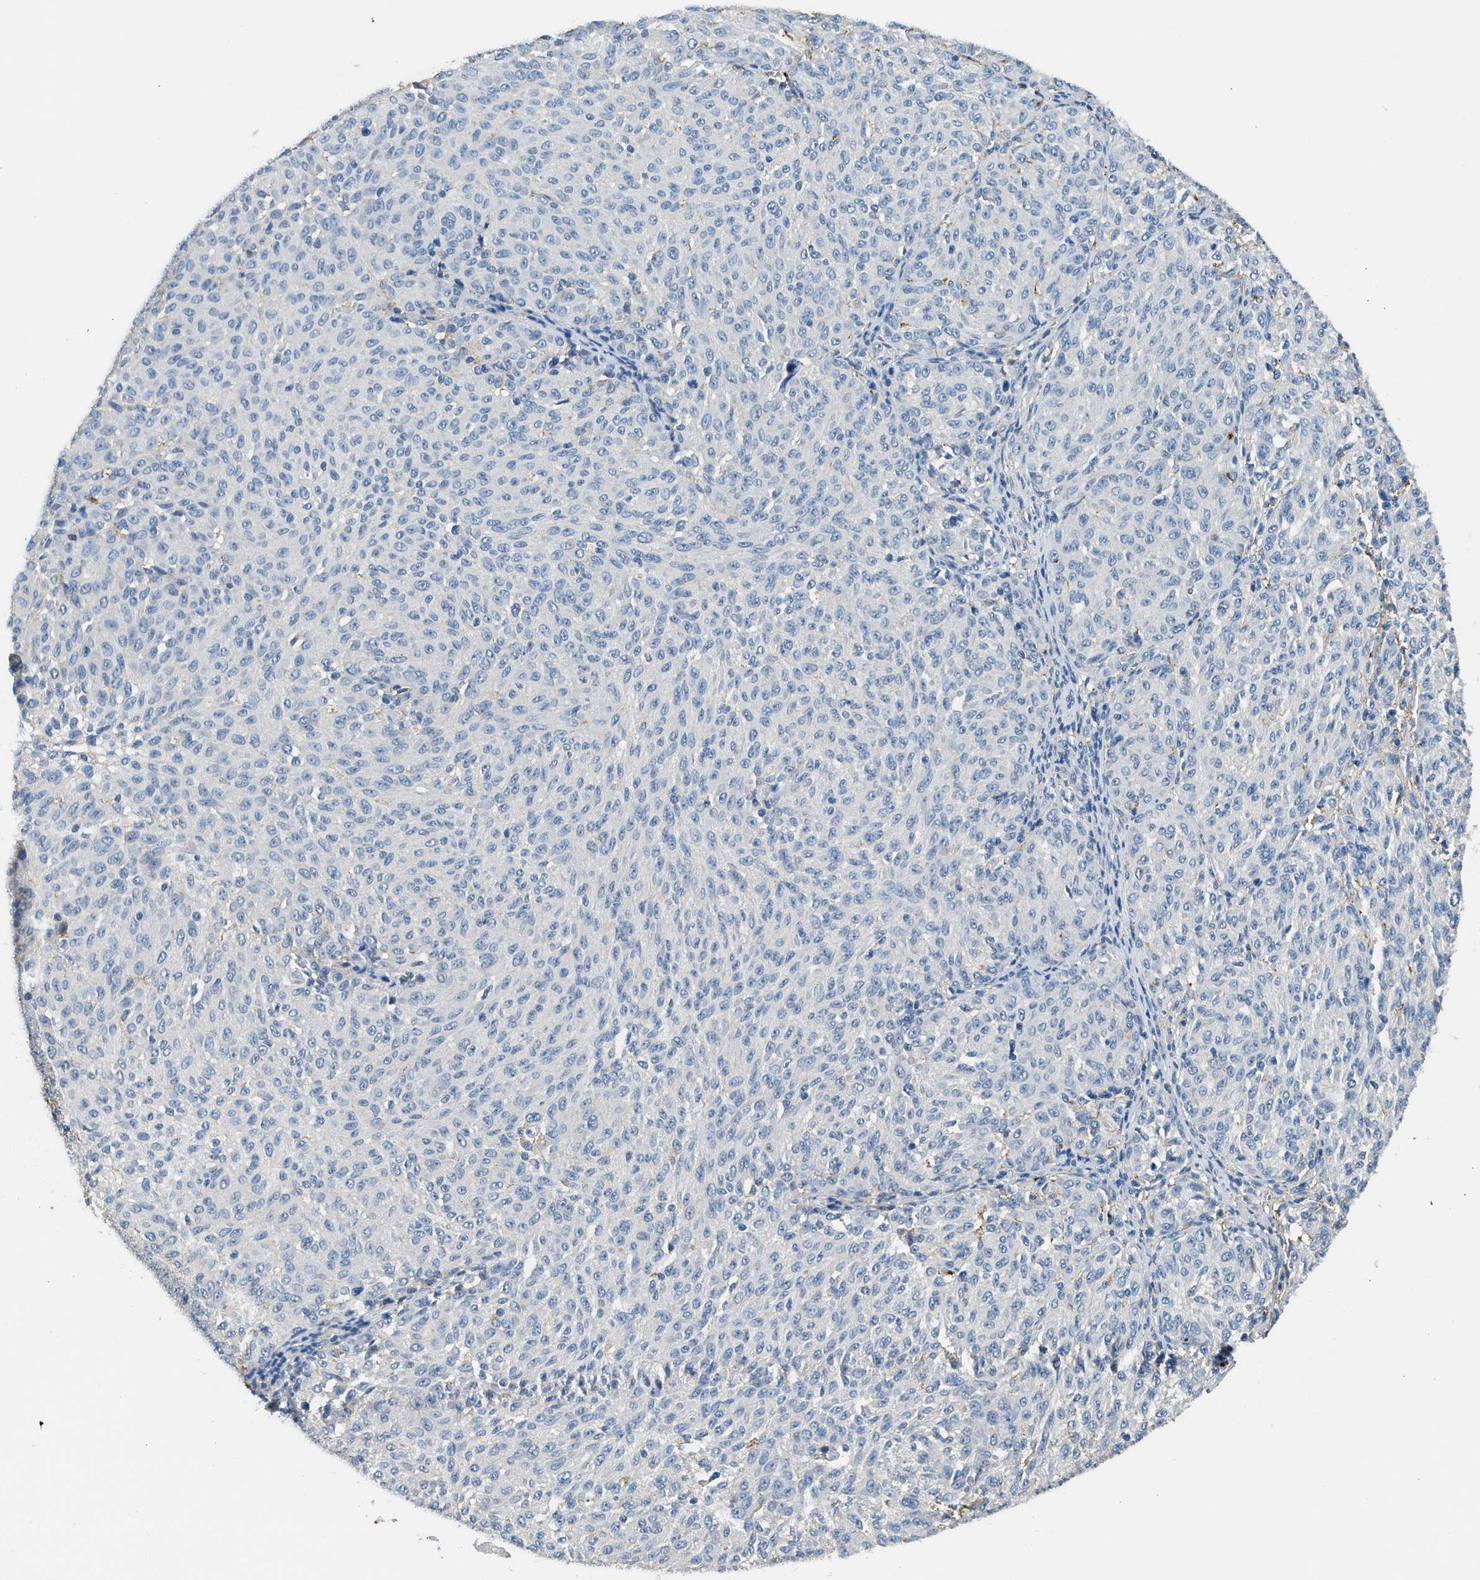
{"staining": {"intensity": "negative", "quantity": "none", "location": "none"}, "tissue": "melanoma", "cell_type": "Tumor cells", "image_type": "cancer", "snomed": [{"axis": "morphology", "description": "Malignant melanoma, NOS"}, {"axis": "topography", "description": "Skin"}], "caption": "Tumor cells show no significant expression in malignant melanoma.", "gene": "LRP1", "patient": {"sex": "female", "age": 72}}